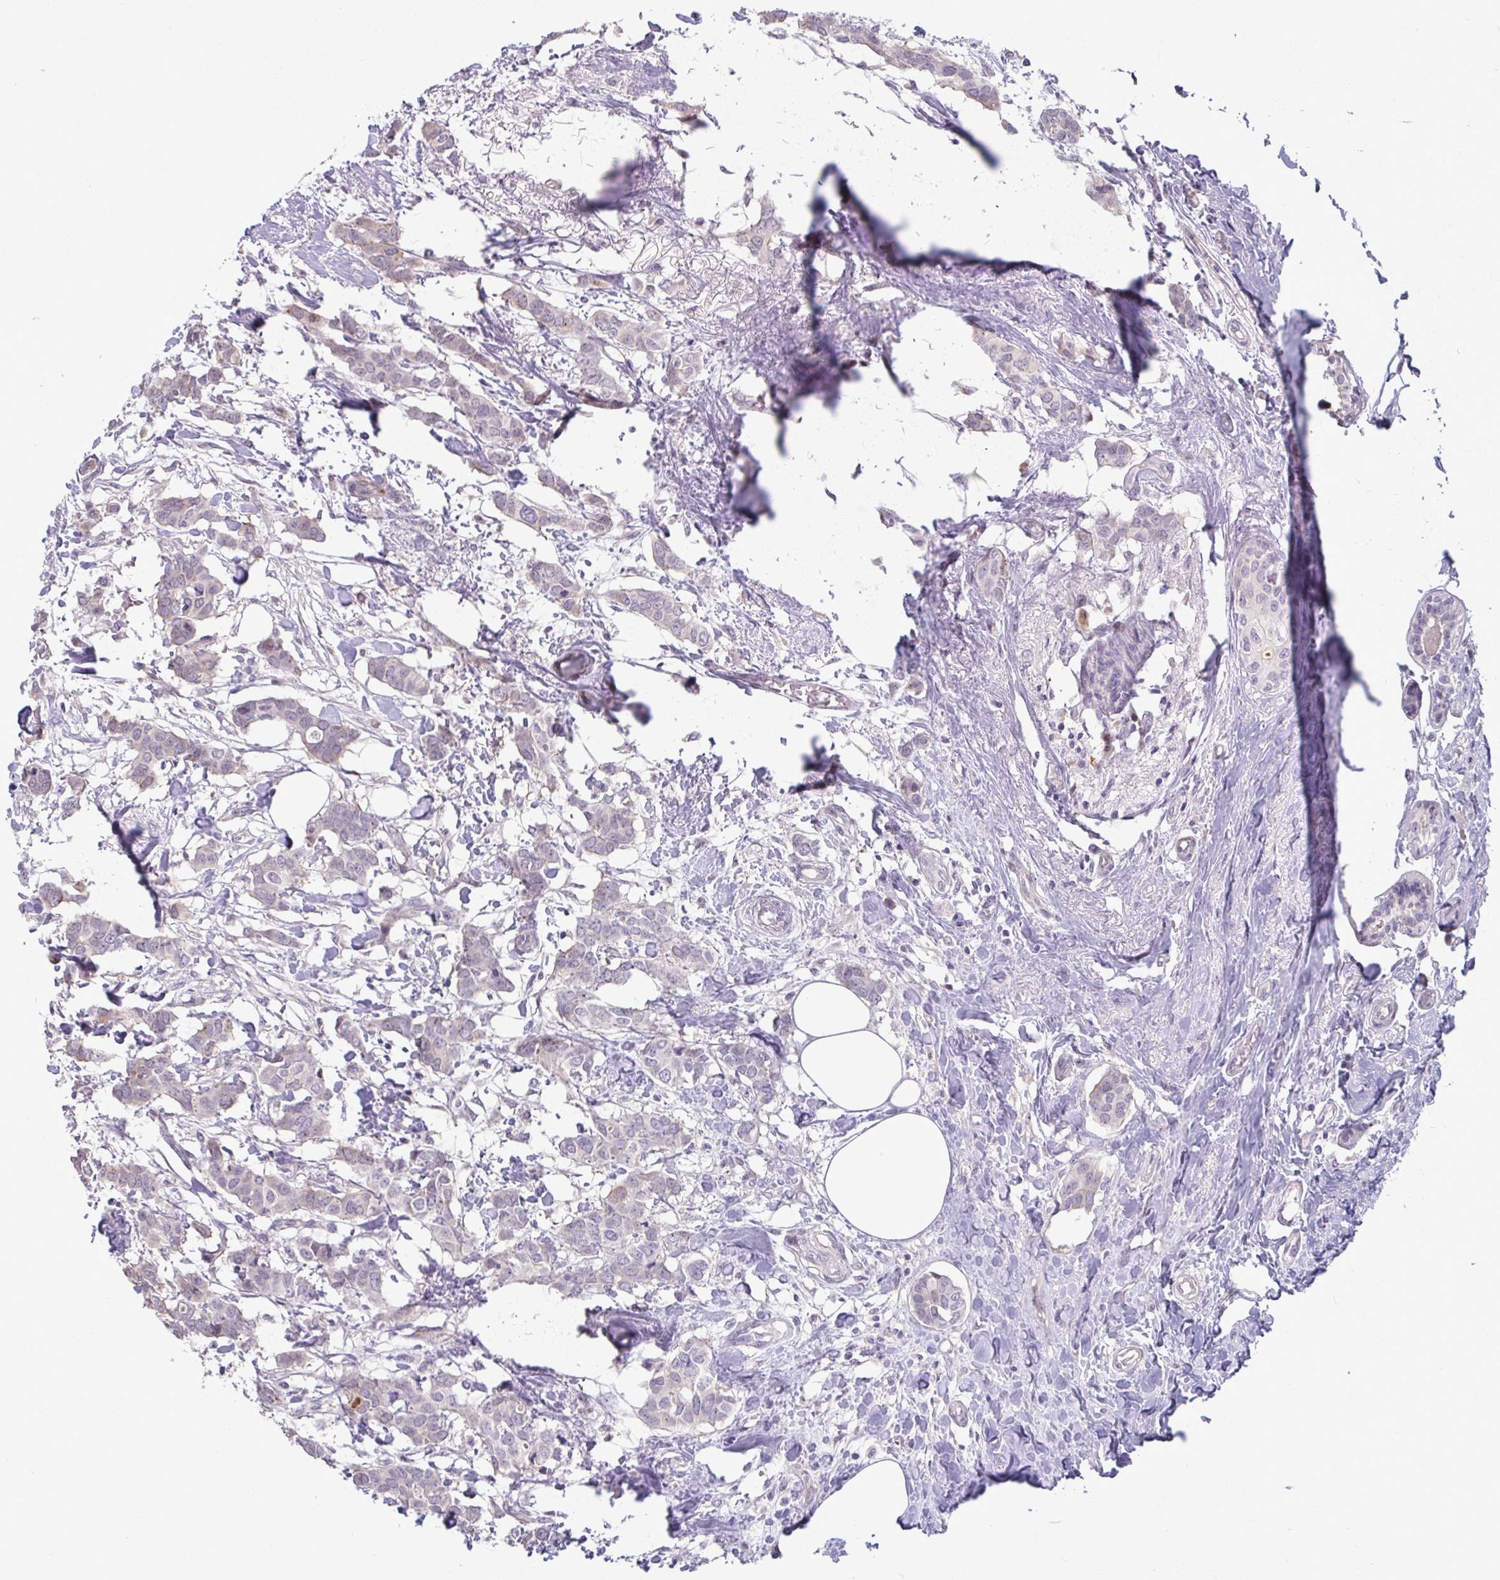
{"staining": {"intensity": "weak", "quantity": "<25%", "location": "cytoplasmic/membranous"}, "tissue": "breast cancer", "cell_type": "Tumor cells", "image_type": "cancer", "snomed": [{"axis": "morphology", "description": "Duct carcinoma"}, {"axis": "topography", "description": "Breast"}], "caption": "Immunohistochemistry photomicrograph of intraductal carcinoma (breast) stained for a protein (brown), which reveals no positivity in tumor cells.", "gene": "SERPINI1", "patient": {"sex": "female", "age": 62}}